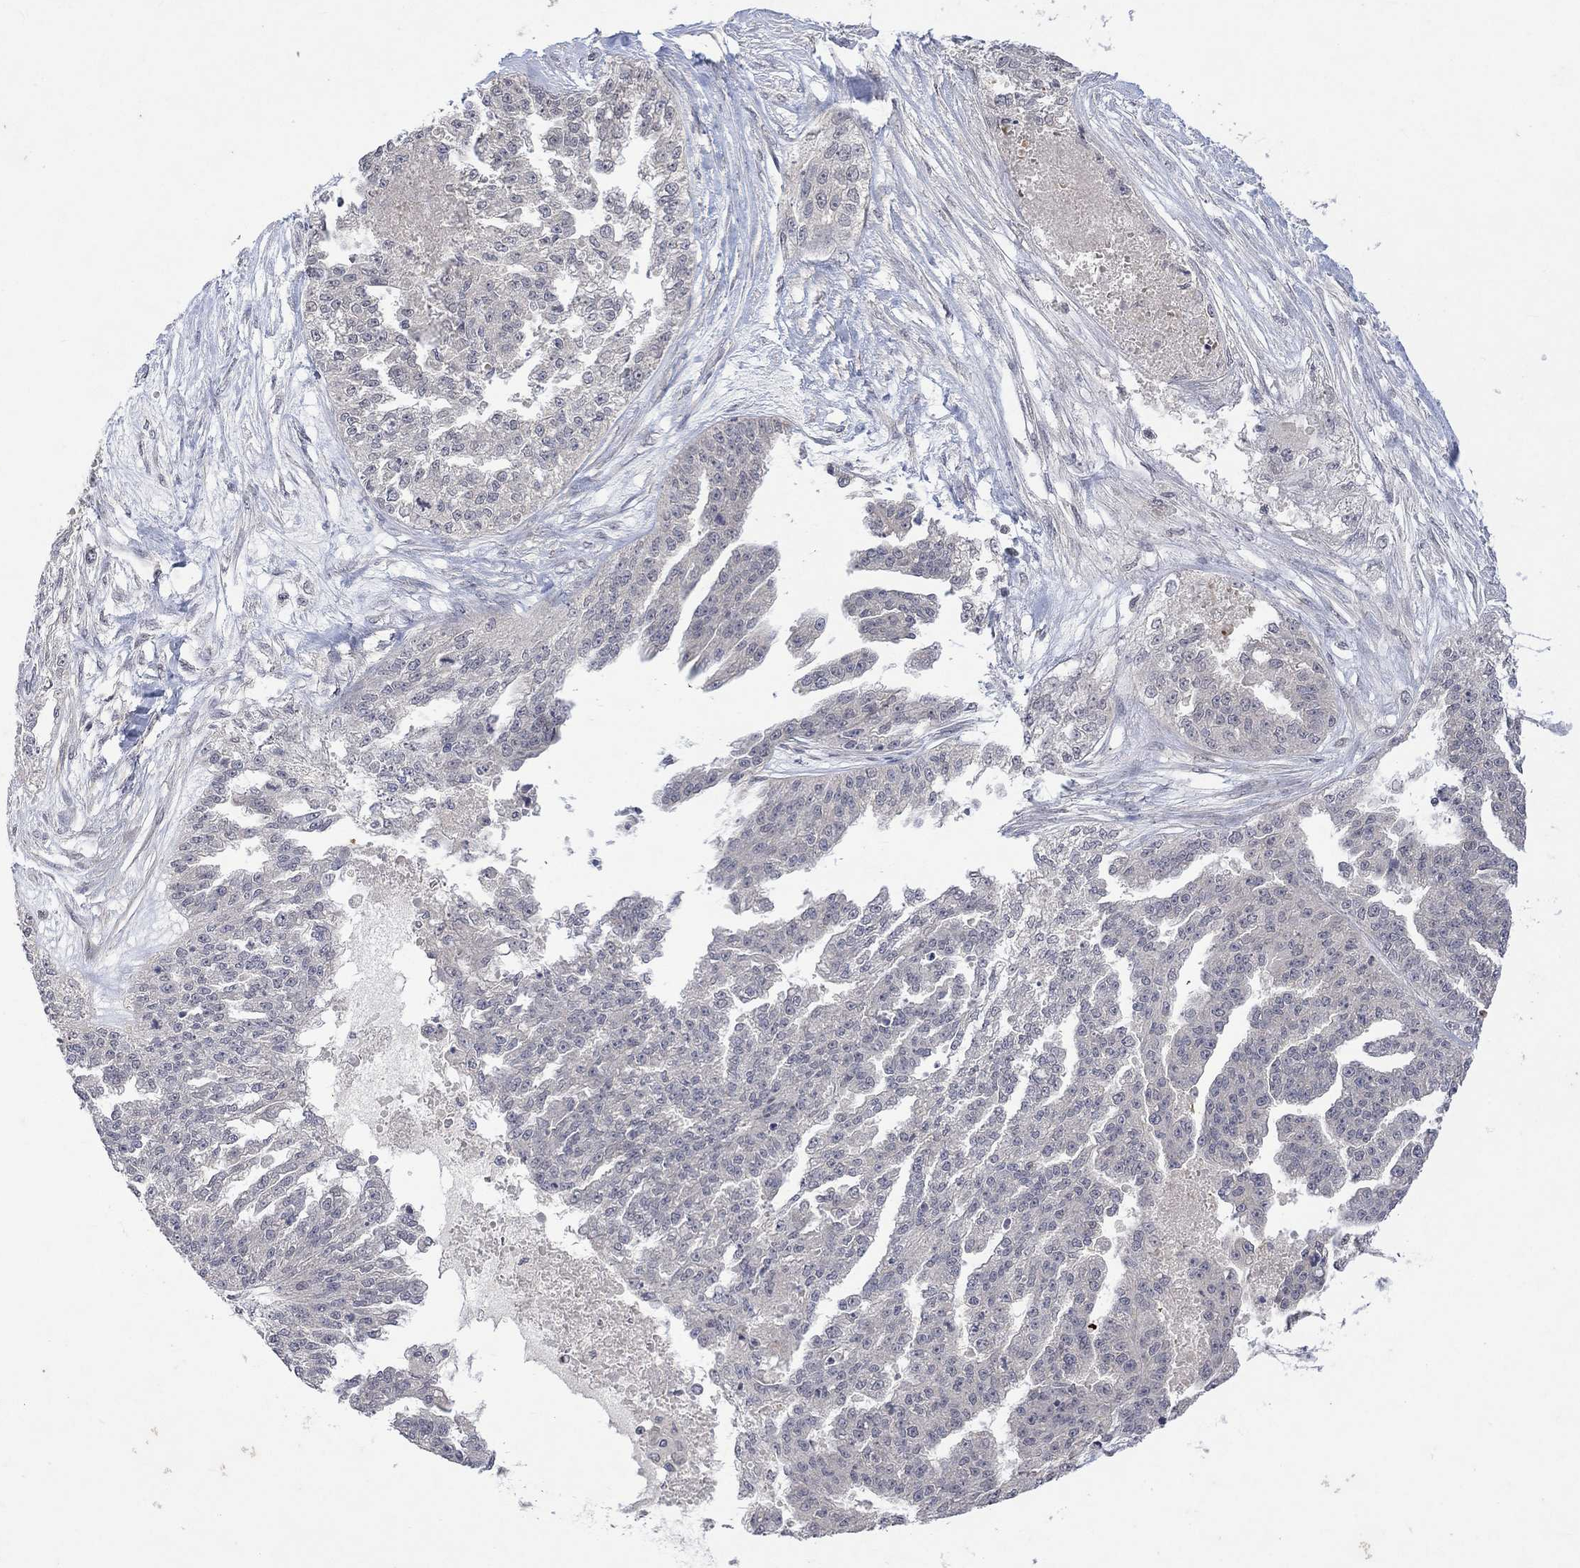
{"staining": {"intensity": "negative", "quantity": "none", "location": "none"}, "tissue": "ovarian cancer", "cell_type": "Tumor cells", "image_type": "cancer", "snomed": [{"axis": "morphology", "description": "Cystadenocarcinoma, serous, NOS"}, {"axis": "topography", "description": "Ovary"}], "caption": "DAB immunohistochemical staining of human serous cystadenocarcinoma (ovarian) shows no significant staining in tumor cells.", "gene": "GRIN2D", "patient": {"sex": "female", "age": 58}}